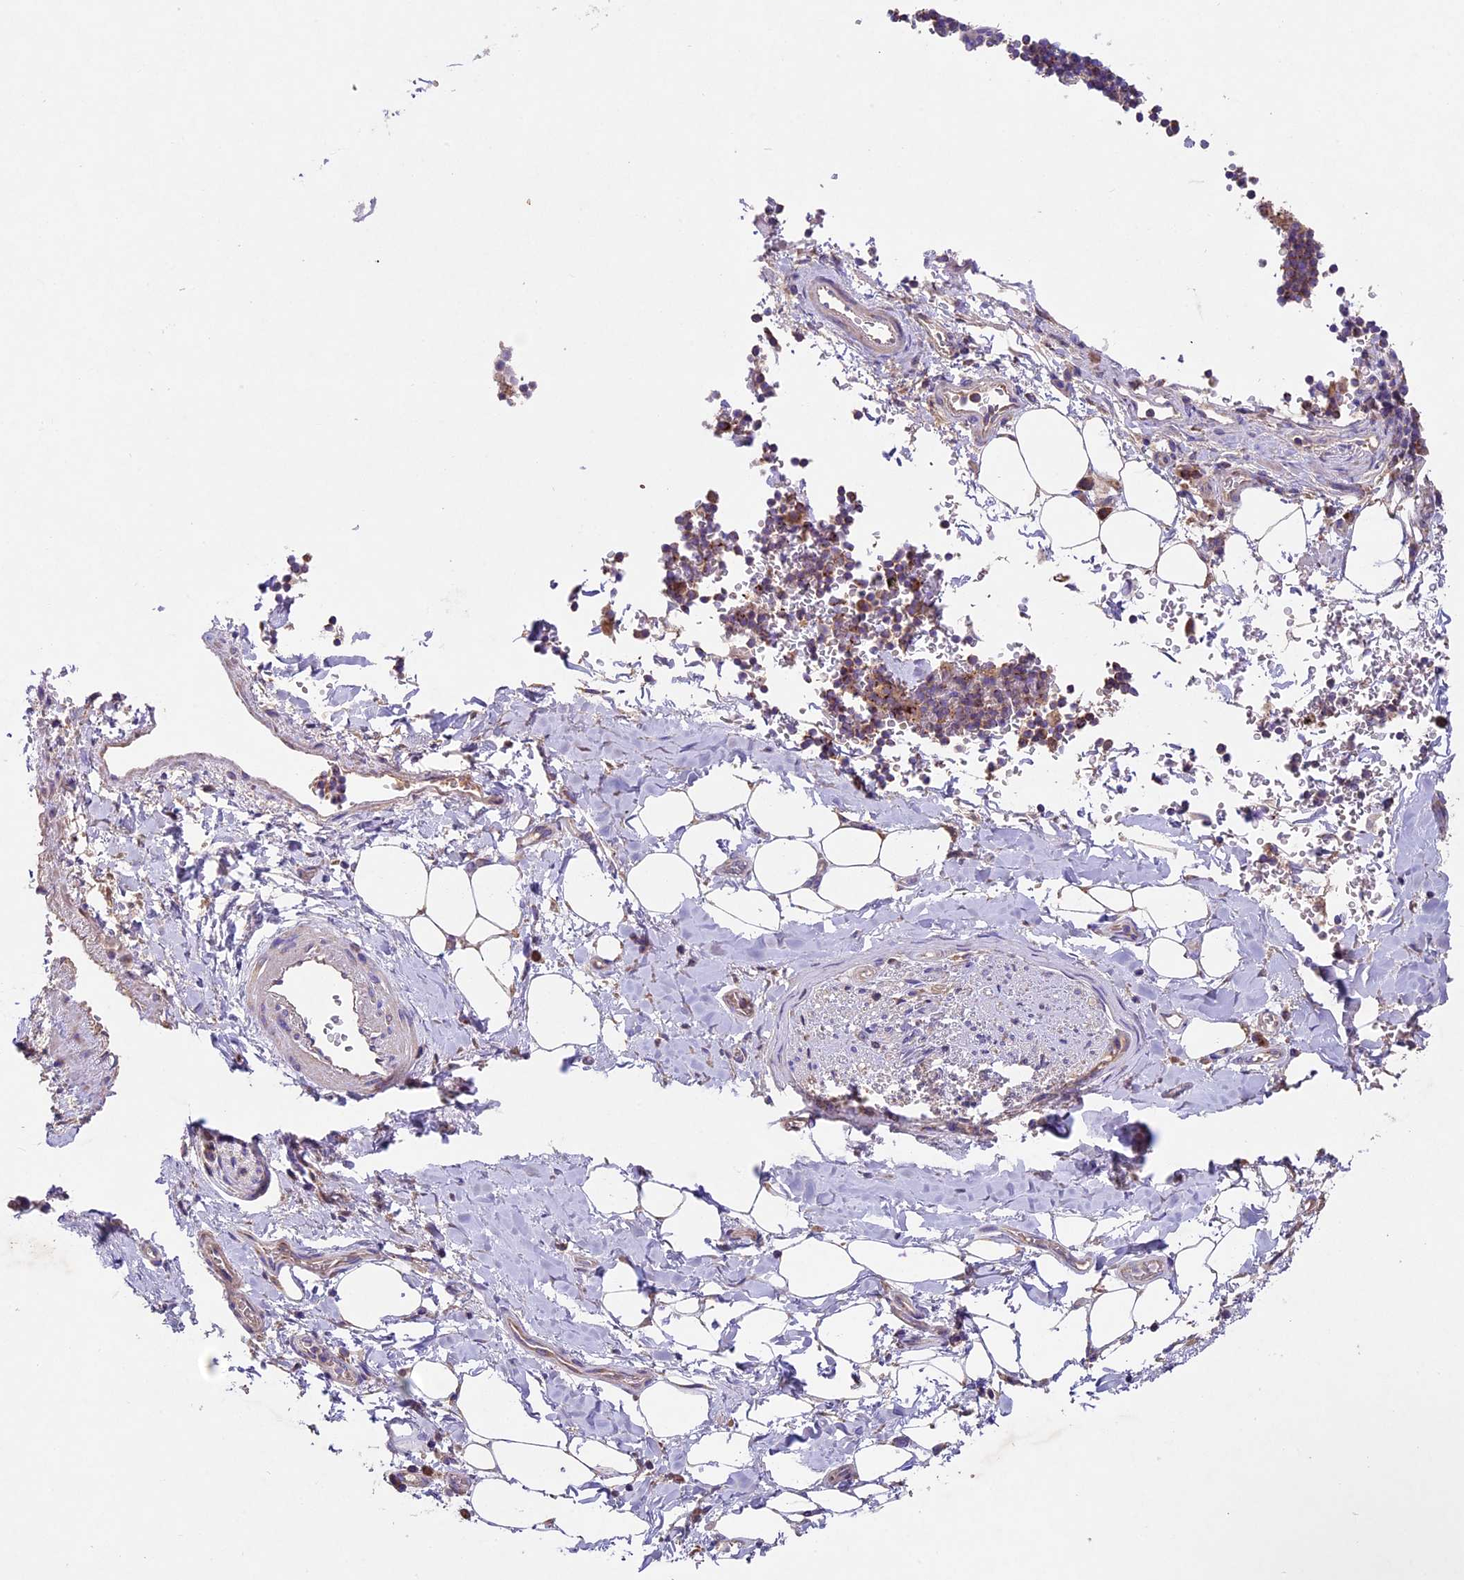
{"staining": {"intensity": "negative", "quantity": "none", "location": "none"}, "tissue": "adipose tissue", "cell_type": "Adipocytes", "image_type": "normal", "snomed": [{"axis": "morphology", "description": "Normal tissue, NOS"}, {"axis": "topography", "description": "Lymph node"}, {"axis": "topography", "description": "Cartilage tissue"}, {"axis": "topography", "description": "Bronchus"}], "caption": "The image shows no significant positivity in adipocytes of adipose tissue.", "gene": "PMPCB", "patient": {"sex": "male", "age": 63}}